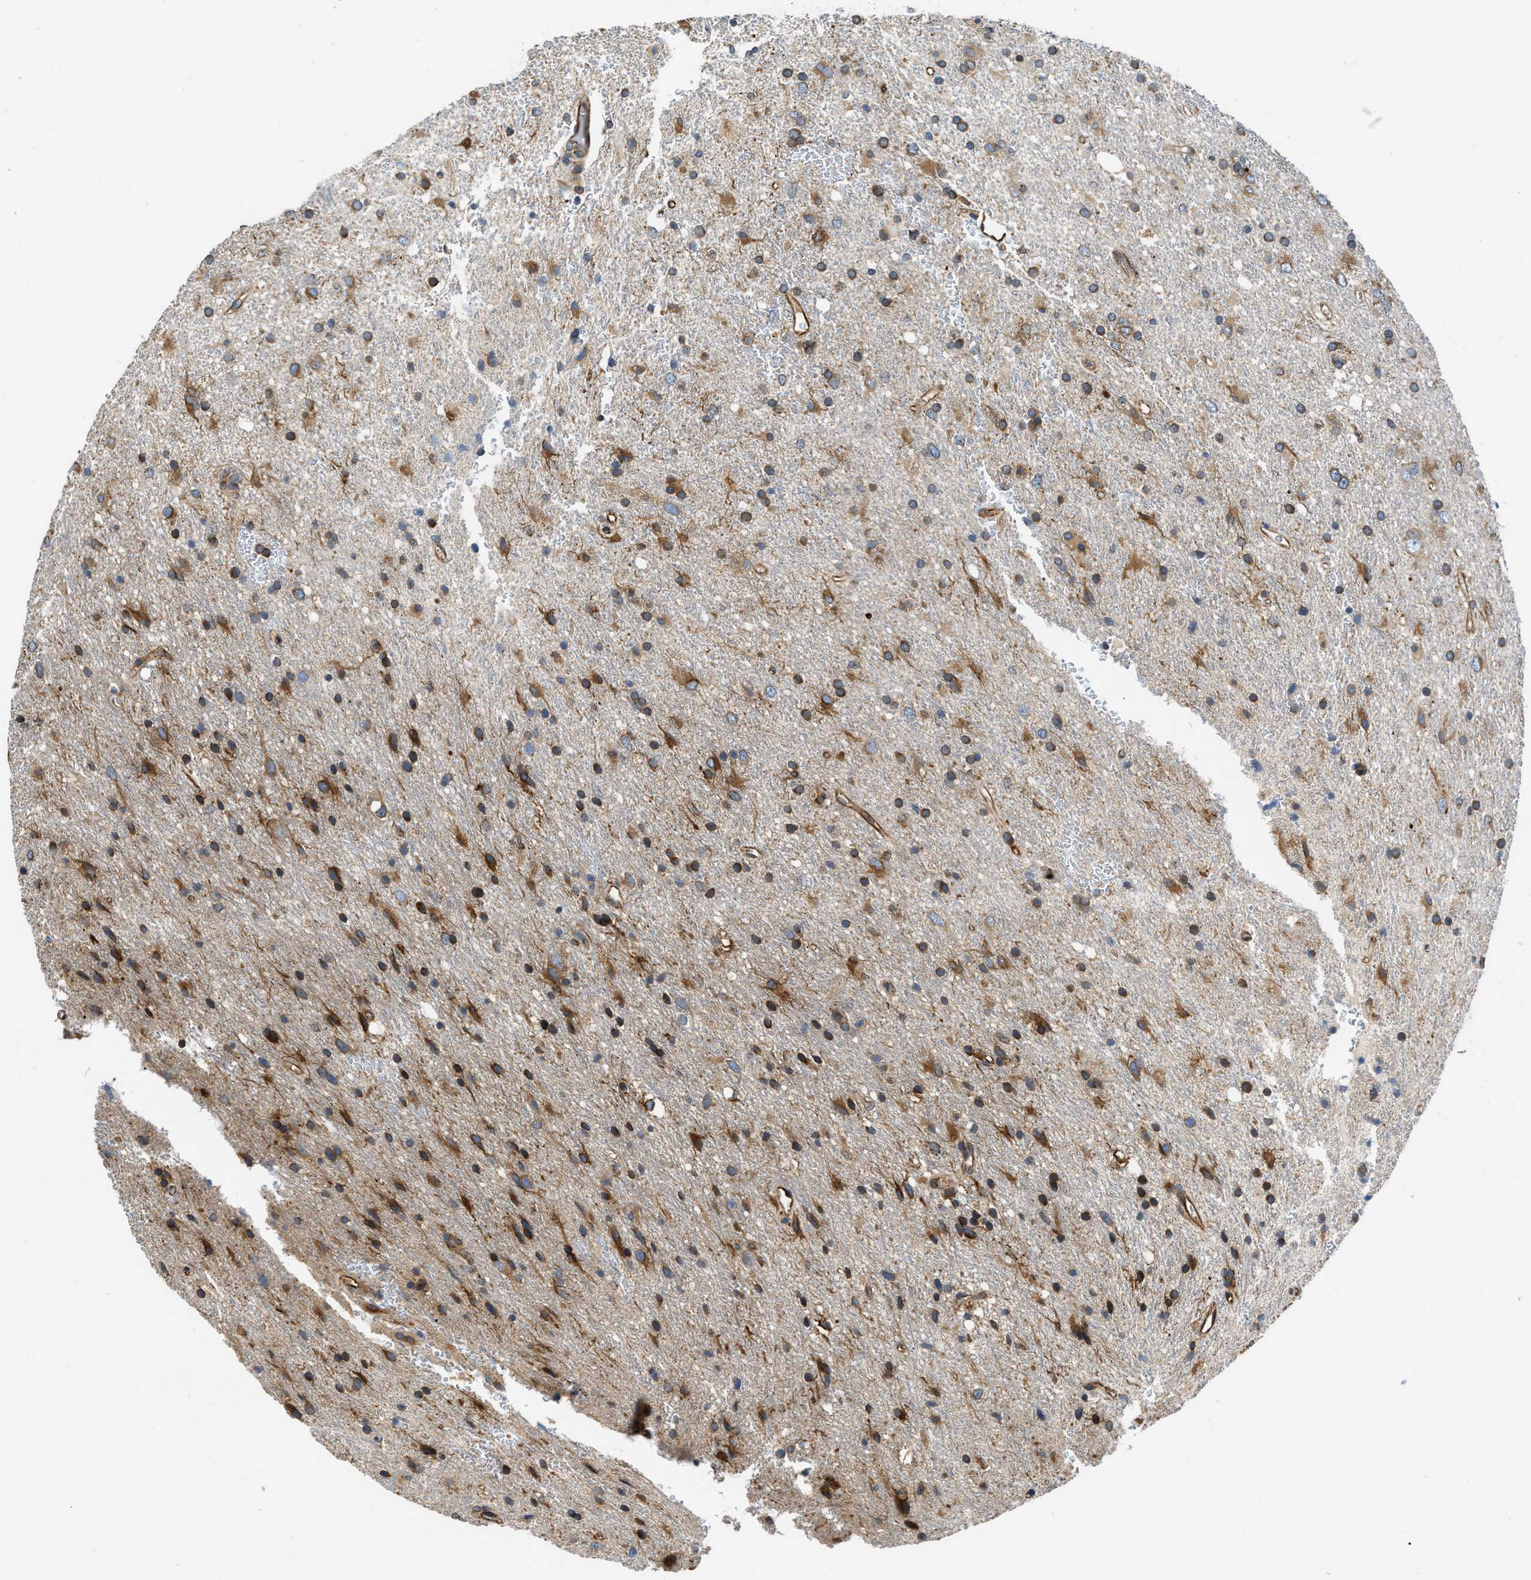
{"staining": {"intensity": "strong", "quantity": "25%-75%", "location": "cytoplasmic/membranous"}, "tissue": "glioma", "cell_type": "Tumor cells", "image_type": "cancer", "snomed": [{"axis": "morphology", "description": "Glioma, malignant, Low grade"}, {"axis": "topography", "description": "Brain"}], "caption": "A brown stain labels strong cytoplasmic/membranous expression of a protein in human glioma tumor cells.", "gene": "HSD17B12", "patient": {"sex": "male", "age": 77}}